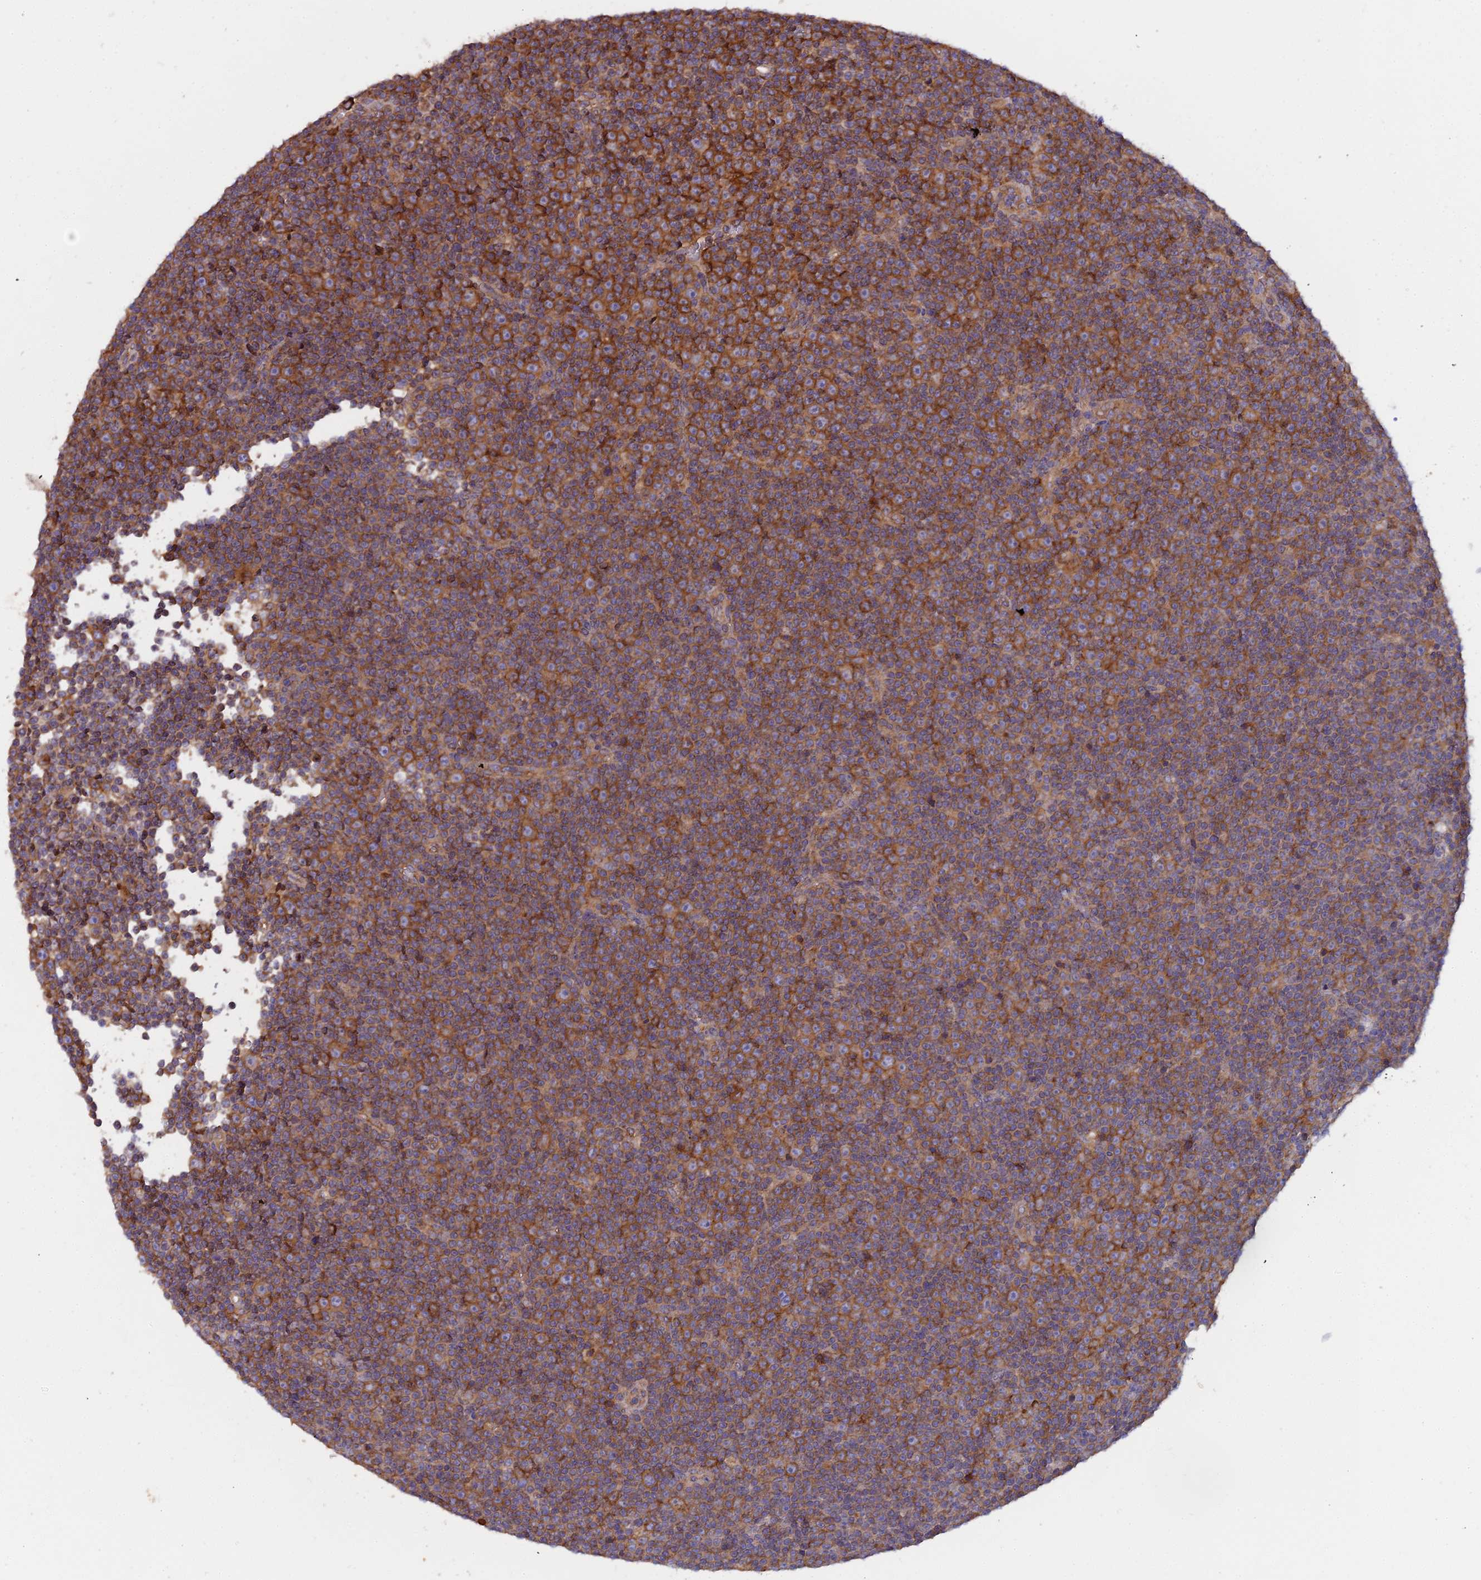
{"staining": {"intensity": "strong", "quantity": "25%-75%", "location": "cytoplasmic/membranous"}, "tissue": "lymphoma", "cell_type": "Tumor cells", "image_type": "cancer", "snomed": [{"axis": "morphology", "description": "Malignant lymphoma, non-Hodgkin's type, Low grade"}, {"axis": "topography", "description": "Lymph node"}], "caption": "Low-grade malignant lymphoma, non-Hodgkin's type stained with DAB (3,3'-diaminobenzidine) immunohistochemistry shows high levels of strong cytoplasmic/membranous expression in approximately 25%-75% of tumor cells.", "gene": "CCDC167", "patient": {"sex": "female", "age": 67}}